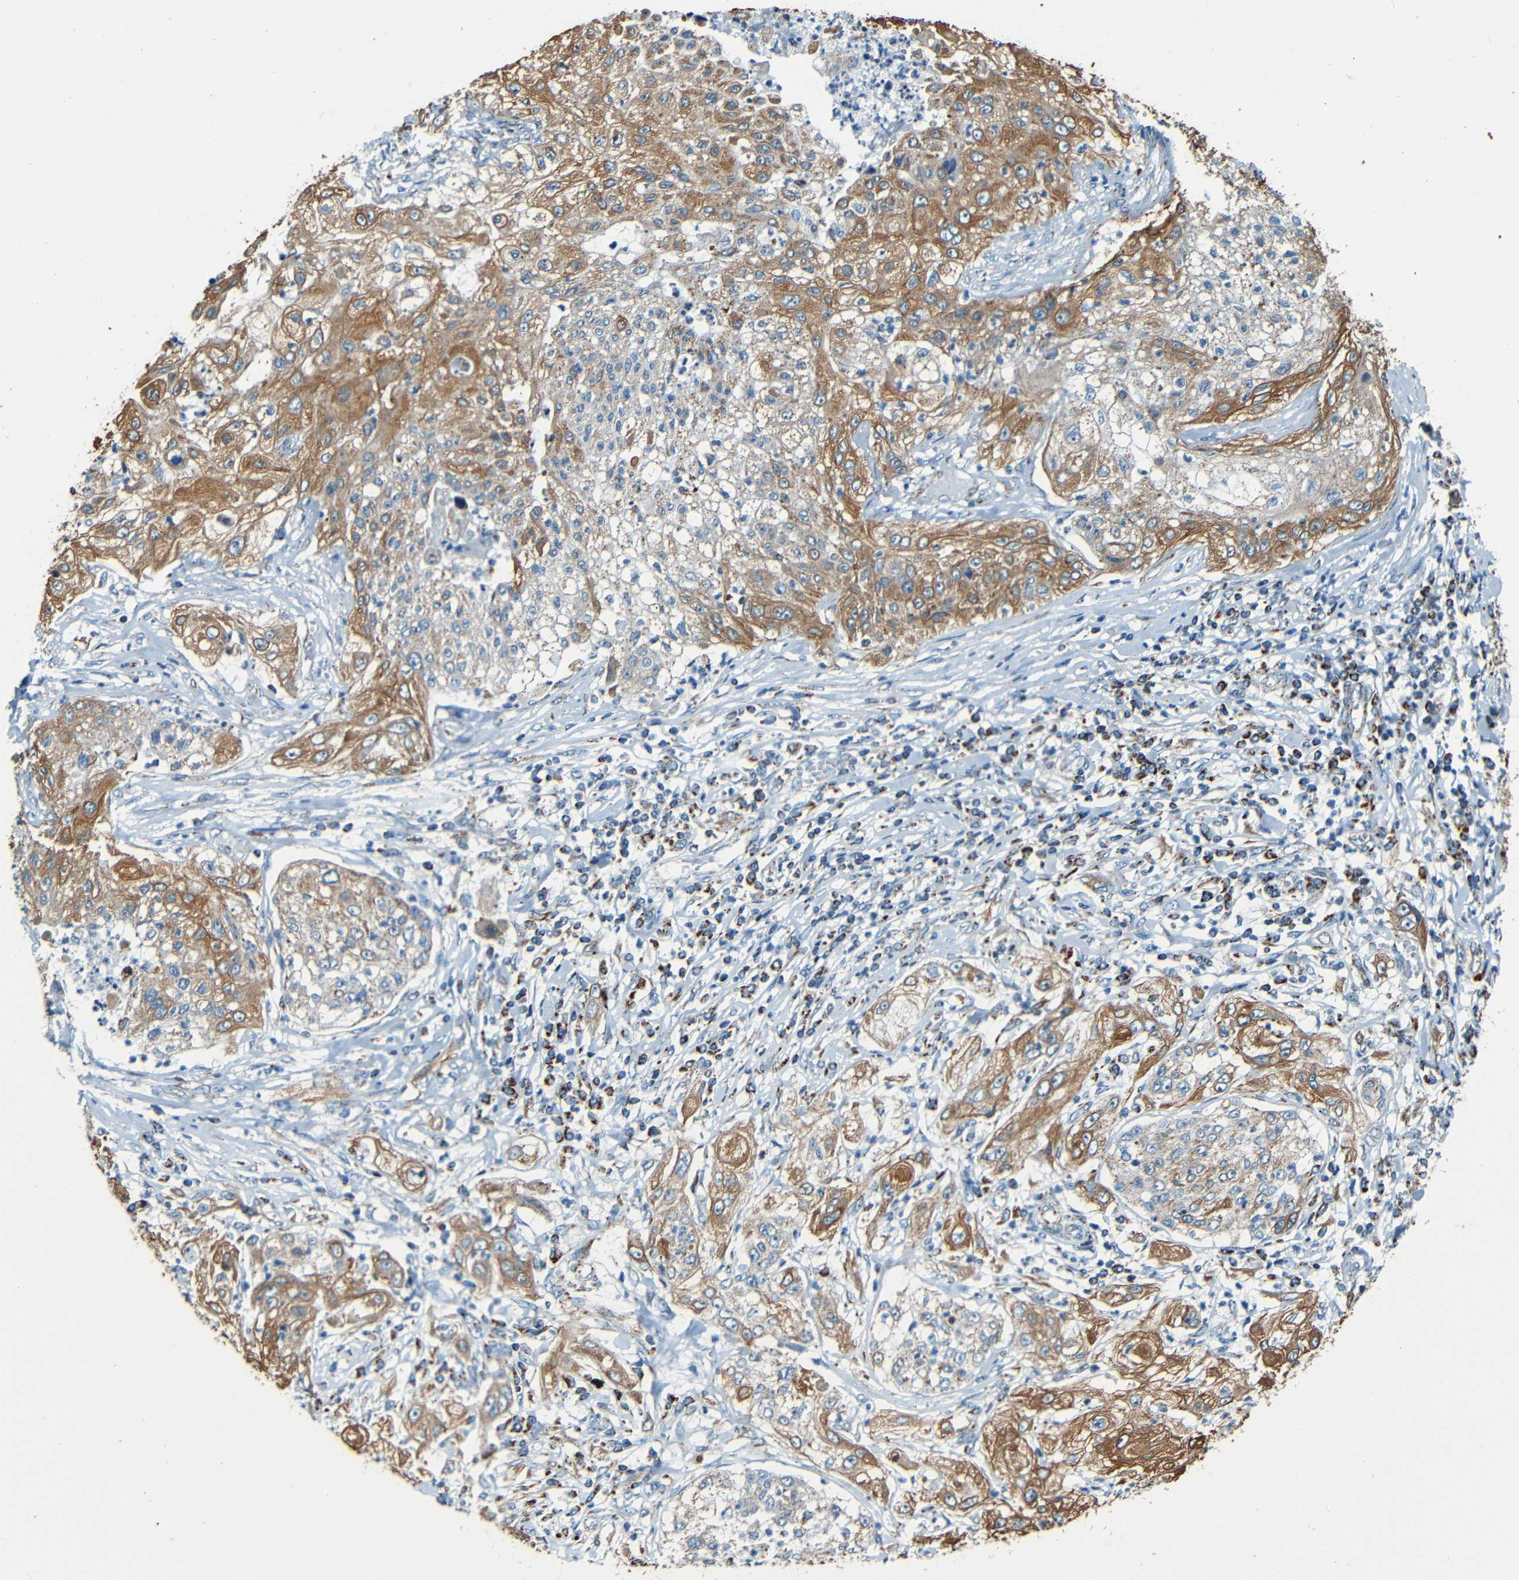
{"staining": {"intensity": "moderate", "quantity": ">75%", "location": "cytoplasmic/membranous"}, "tissue": "lung cancer", "cell_type": "Tumor cells", "image_type": "cancer", "snomed": [{"axis": "morphology", "description": "Inflammation, NOS"}, {"axis": "morphology", "description": "Squamous cell carcinoma, NOS"}, {"axis": "topography", "description": "Lymph node"}, {"axis": "topography", "description": "Soft tissue"}, {"axis": "topography", "description": "Lung"}], "caption": "About >75% of tumor cells in human lung cancer display moderate cytoplasmic/membranous protein staining as visualized by brown immunohistochemical staining.", "gene": "WSCD2", "patient": {"sex": "male", "age": 66}}